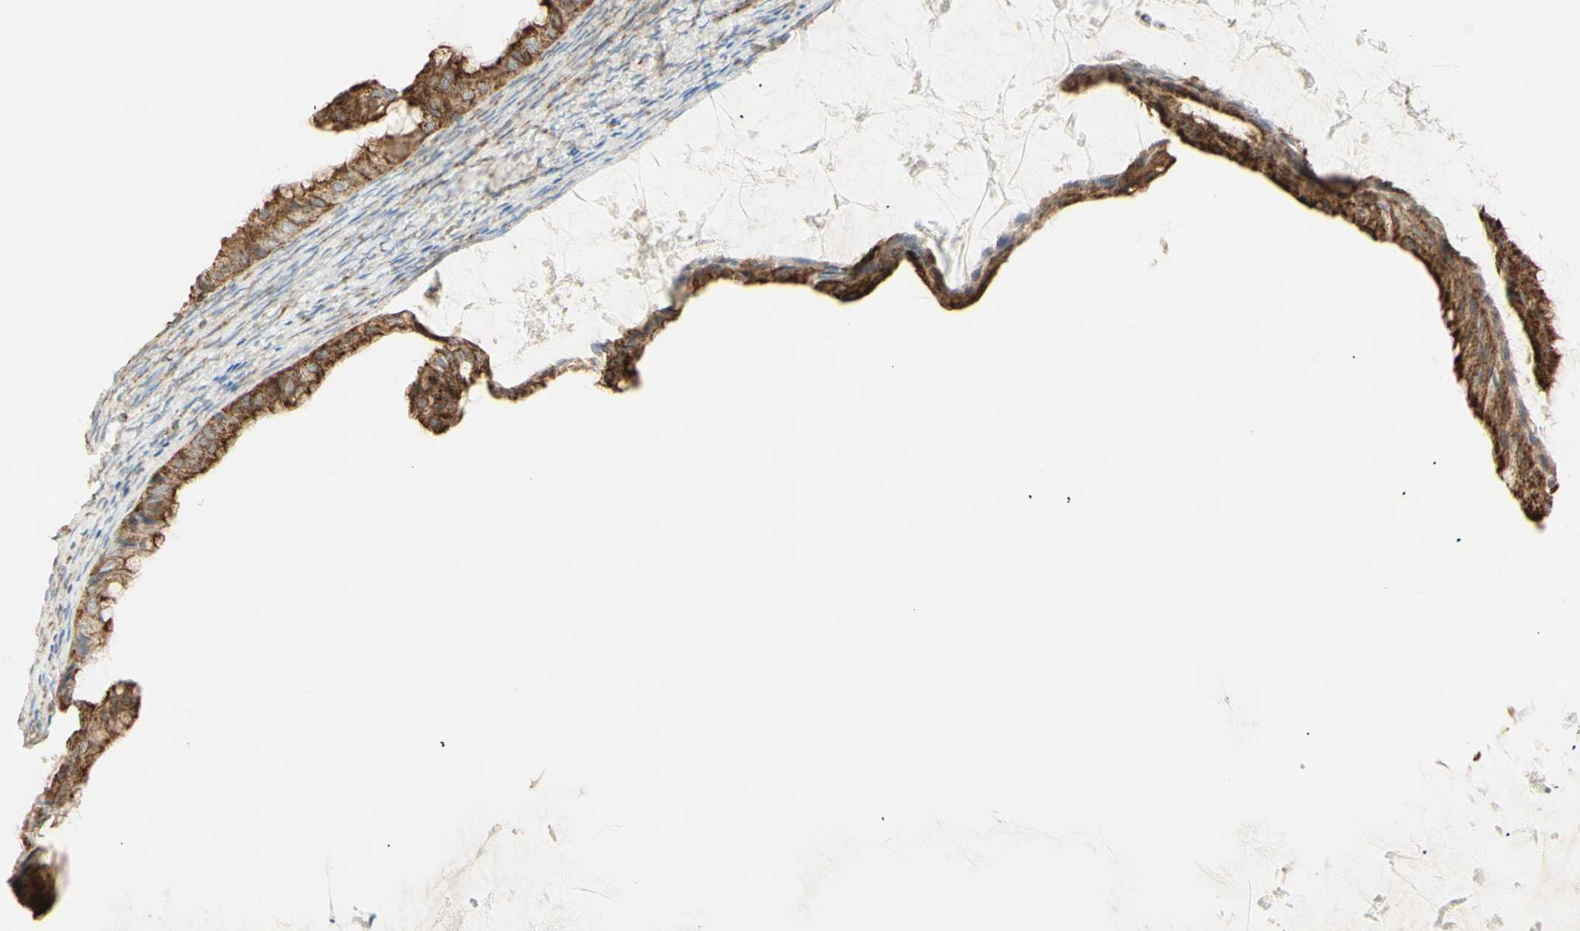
{"staining": {"intensity": "moderate", "quantity": ">75%", "location": "cytoplasmic/membranous"}, "tissue": "ovarian cancer", "cell_type": "Tumor cells", "image_type": "cancer", "snomed": [{"axis": "morphology", "description": "Cystadenocarcinoma, mucinous, NOS"}, {"axis": "topography", "description": "Ovary"}], "caption": "IHC of human ovarian cancer (mucinous cystadenocarcinoma) demonstrates medium levels of moderate cytoplasmic/membranous positivity in approximately >75% of tumor cells. (DAB (3,3'-diaminobenzidine) = brown stain, brightfield microscopy at high magnification).", "gene": "LETM1", "patient": {"sex": "female", "age": 61}}